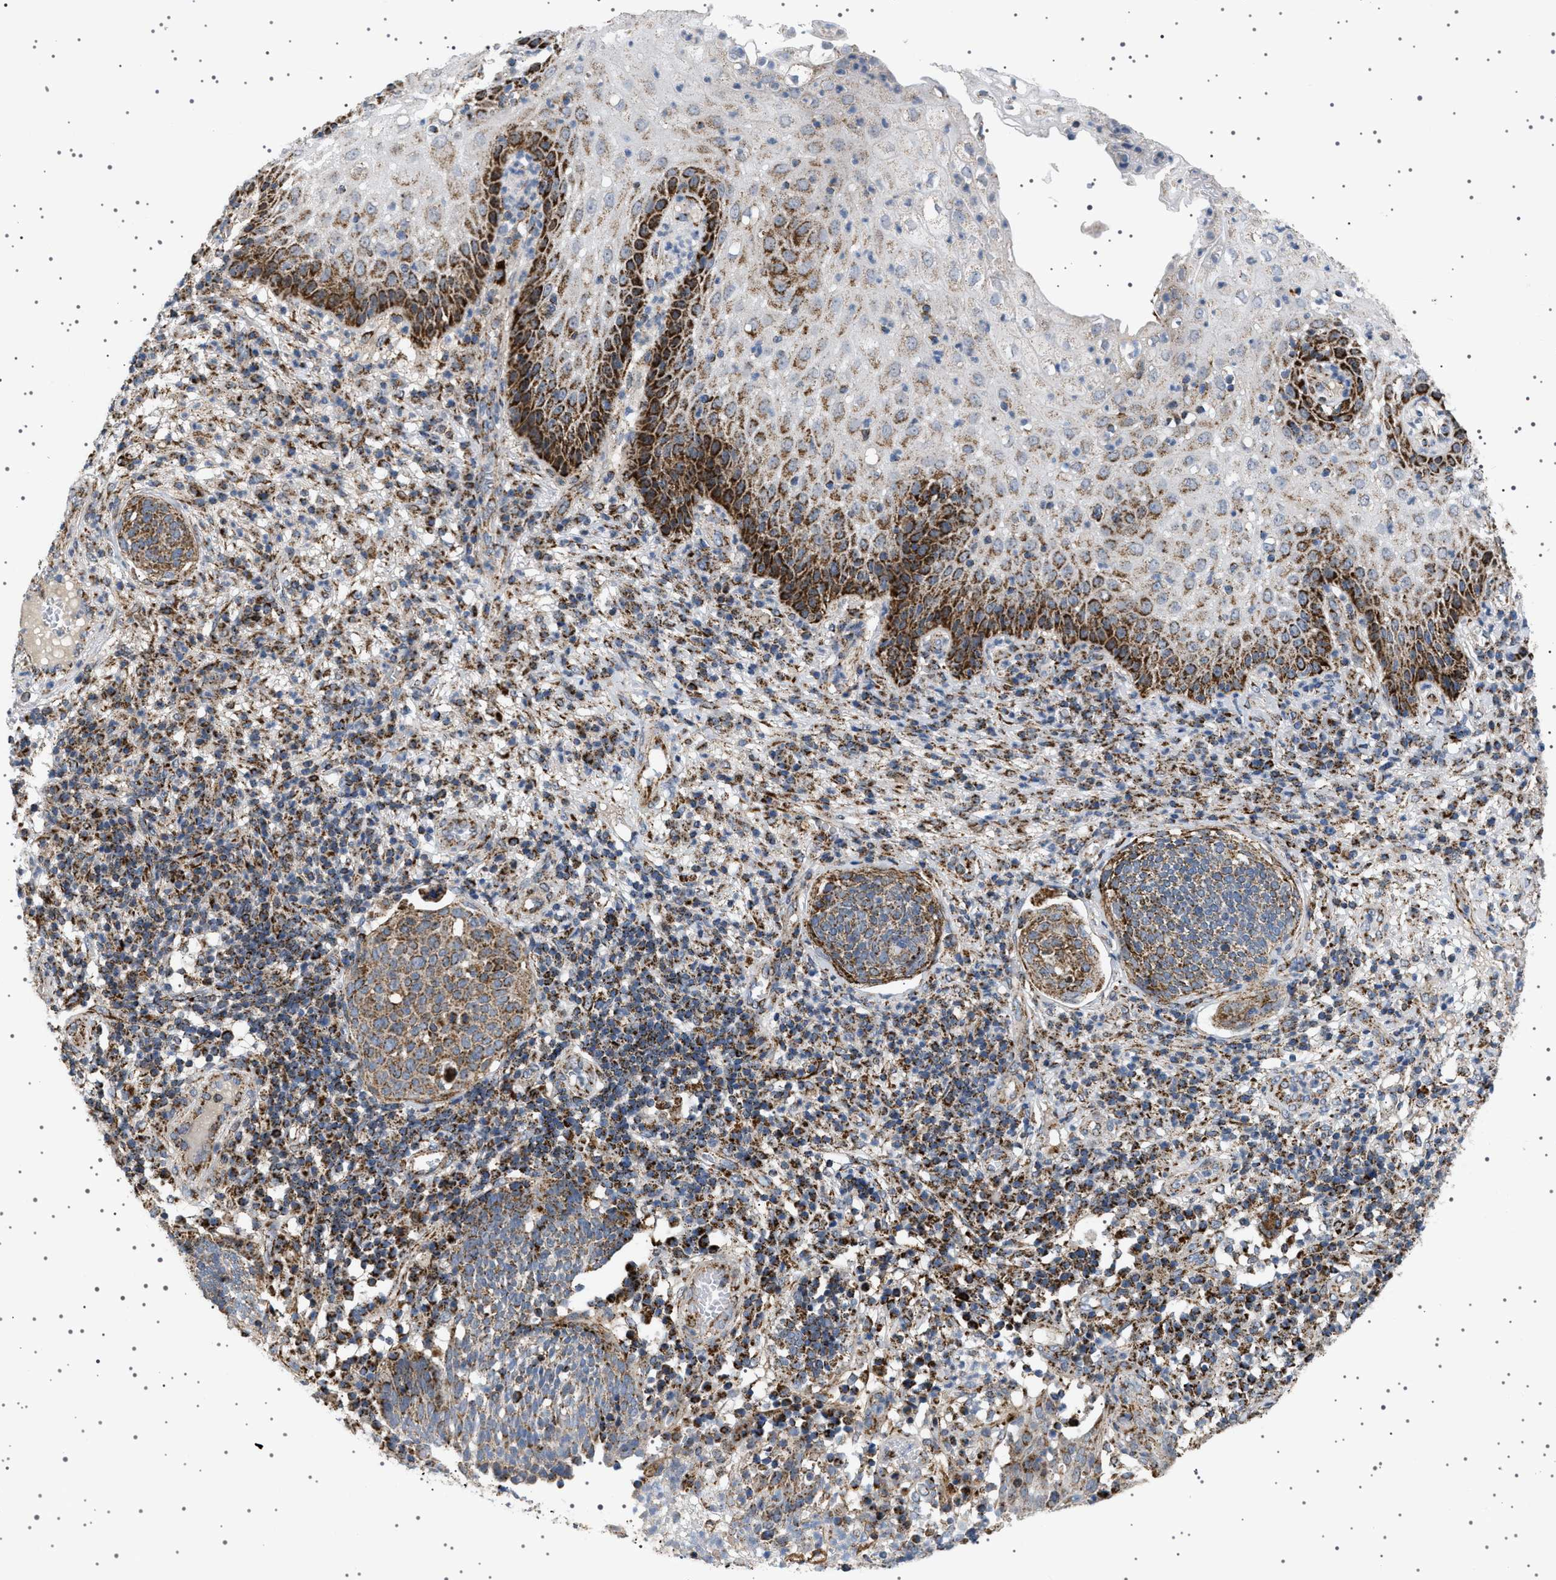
{"staining": {"intensity": "strong", "quantity": "25%-75%", "location": "cytoplasmic/membranous"}, "tissue": "cervical cancer", "cell_type": "Tumor cells", "image_type": "cancer", "snomed": [{"axis": "morphology", "description": "Squamous cell carcinoma, NOS"}, {"axis": "topography", "description": "Cervix"}], "caption": "Squamous cell carcinoma (cervical) tissue shows strong cytoplasmic/membranous positivity in about 25%-75% of tumor cells", "gene": "UBXN8", "patient": {"sex": "female", "age": 34}}